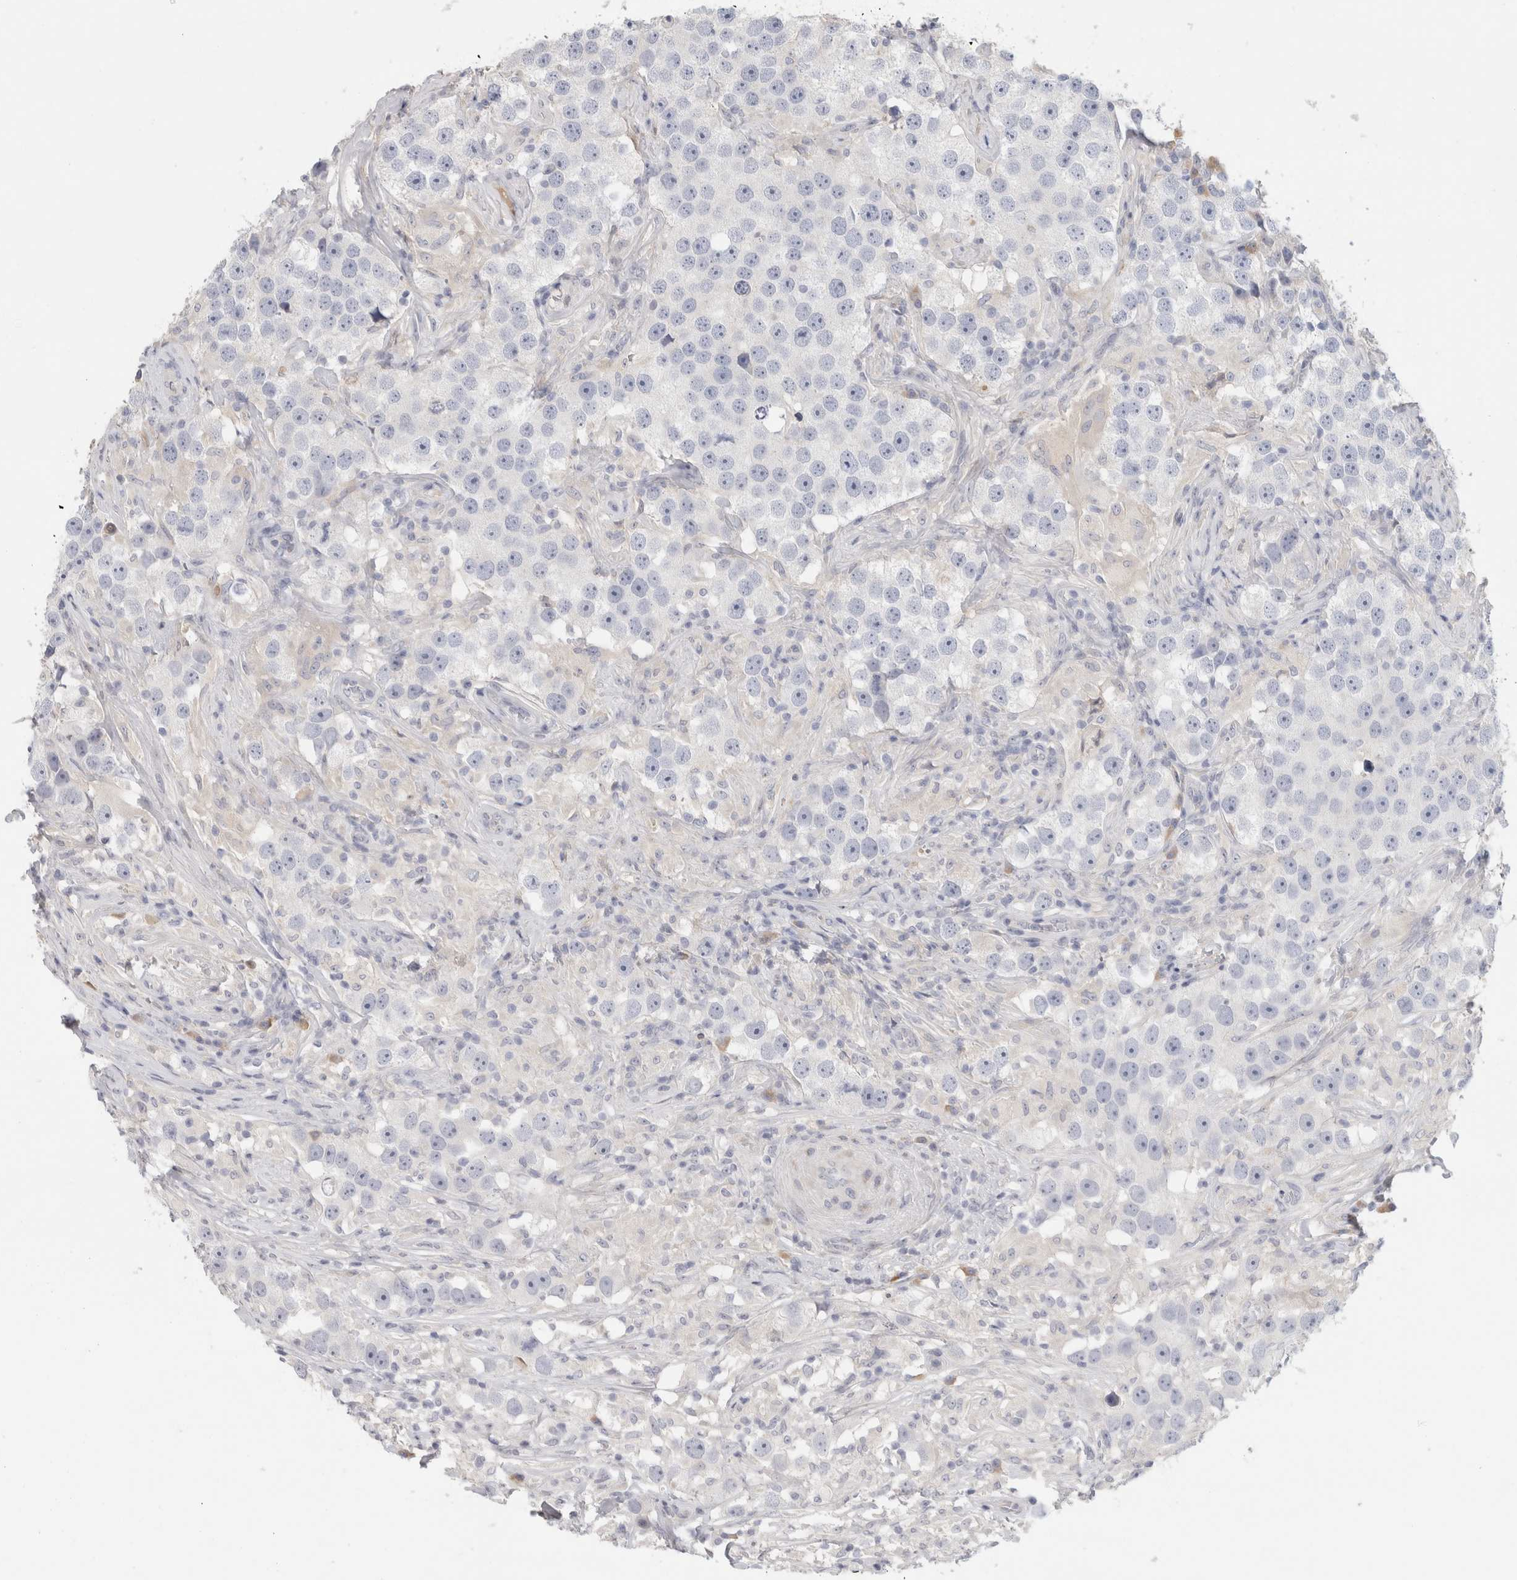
{"staining": {"intensity": "negative", "quantity": "none", "location": "none"}, "tissue": "testis cancer", "cell_type": "Tumor cells", "image_type": "cancer", "snomed": [{"axis": "morphology", "description": "Seminoma, NOS"}, {"axis": "topography", "description": "Testis"}], "caption": "There is no significant expression in tumor cells of testis cancer. (DAB immunohistochemistry (IHC), high magnification).", "gene": "STK31", "patient": {"sex": "male", "age": 49}}